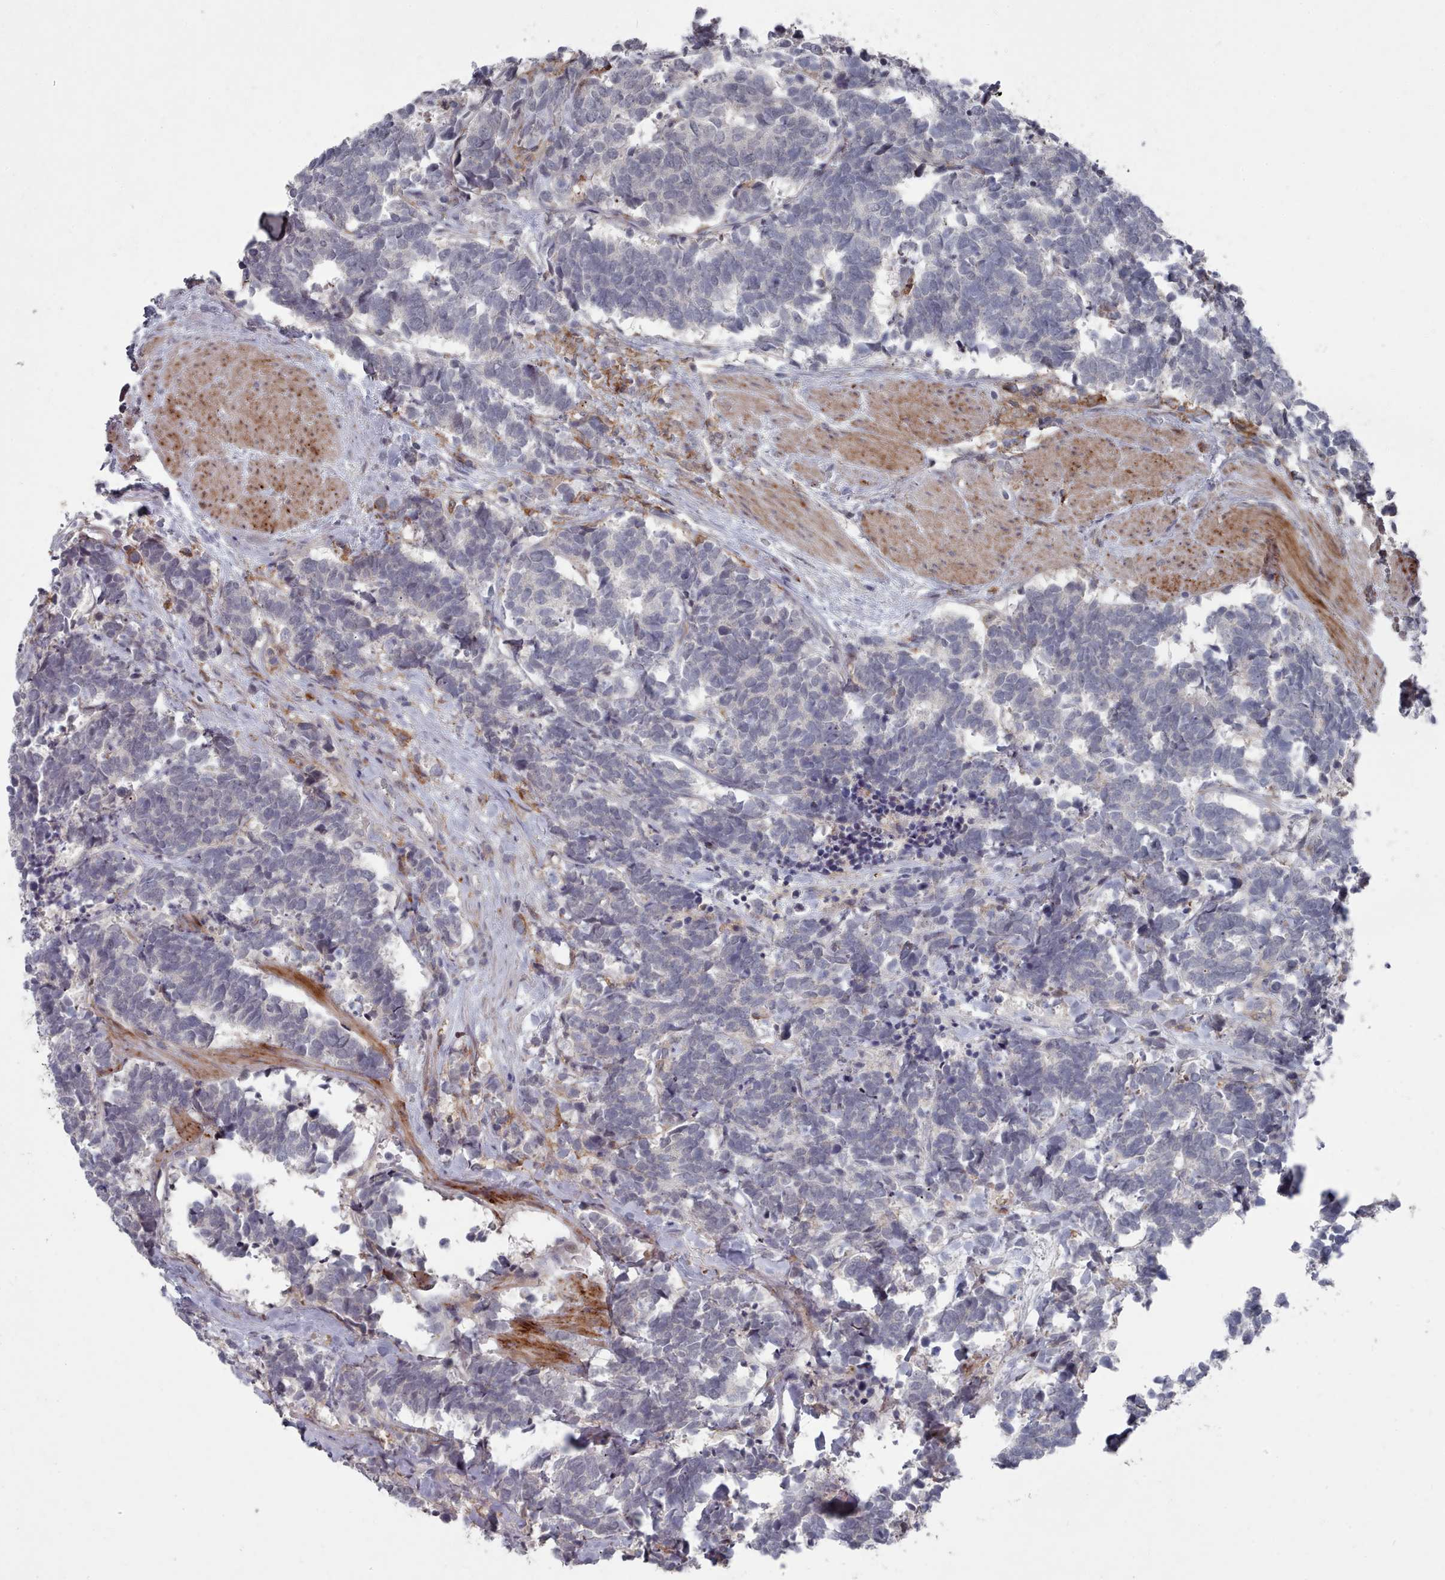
{"staining": {"intensity": "negative", "quantity": "none", "location": "none"}, "tissue": "carcinoid", "cell_type": "Tumor cells", "image_type": "cancer", "snomed": [{"axis": "morphology", "description": "Carcinoma, NOS"}, {"axis": "morphology", "description": "Carcinoid, malignant, NOS"}, {"axis": "topography", "description": "Prostate"}], "caption": "Tumor cells show no significant protein staining in carcinoid. The staining is performed using DAB brown chromogen with nuclei counter-stained in using hematoxylin.", "gene": "COL8A2", "patient": {"sex": "male", "age": 57}}